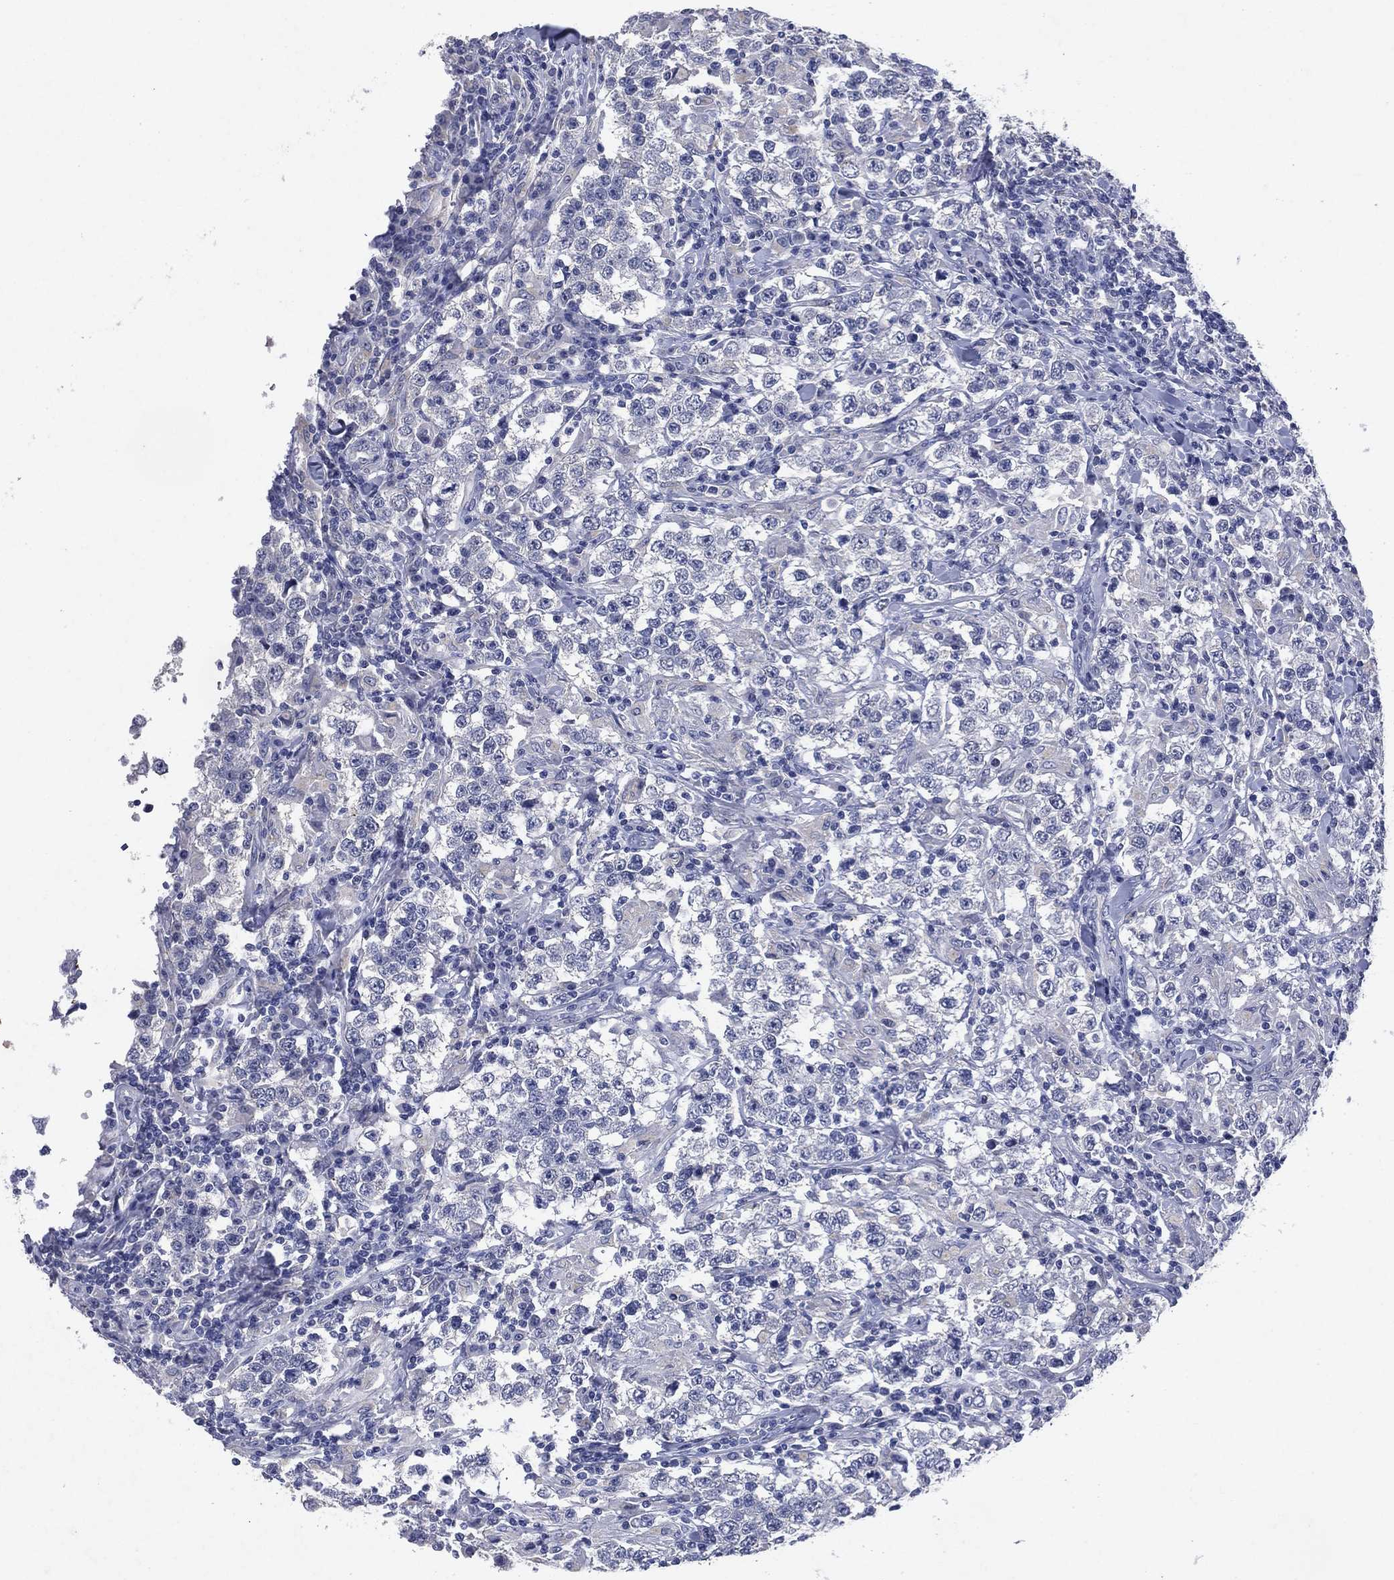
{"staining": {"intensity": "negative", "quantity": "none", "location": "none"}, "tissue": "testis cancer", "cell_type": "Tumor cells", "image_type": "cancer", "snomed": [{"axis": "morphology", "description": "Seminoma, NOS"}, {"axis": "morphology", "description": "Carcinoma, Embryonal, NOS"}, {"axis": "topography", "description": "Testis"}], "caption": "A photomicrograph of testis cancer (seminoma) stained for a protein demonstrates no brown staining in tumor cells.", "gene": "FSCN2", "patient": {"sex": "male", "age": 41}}